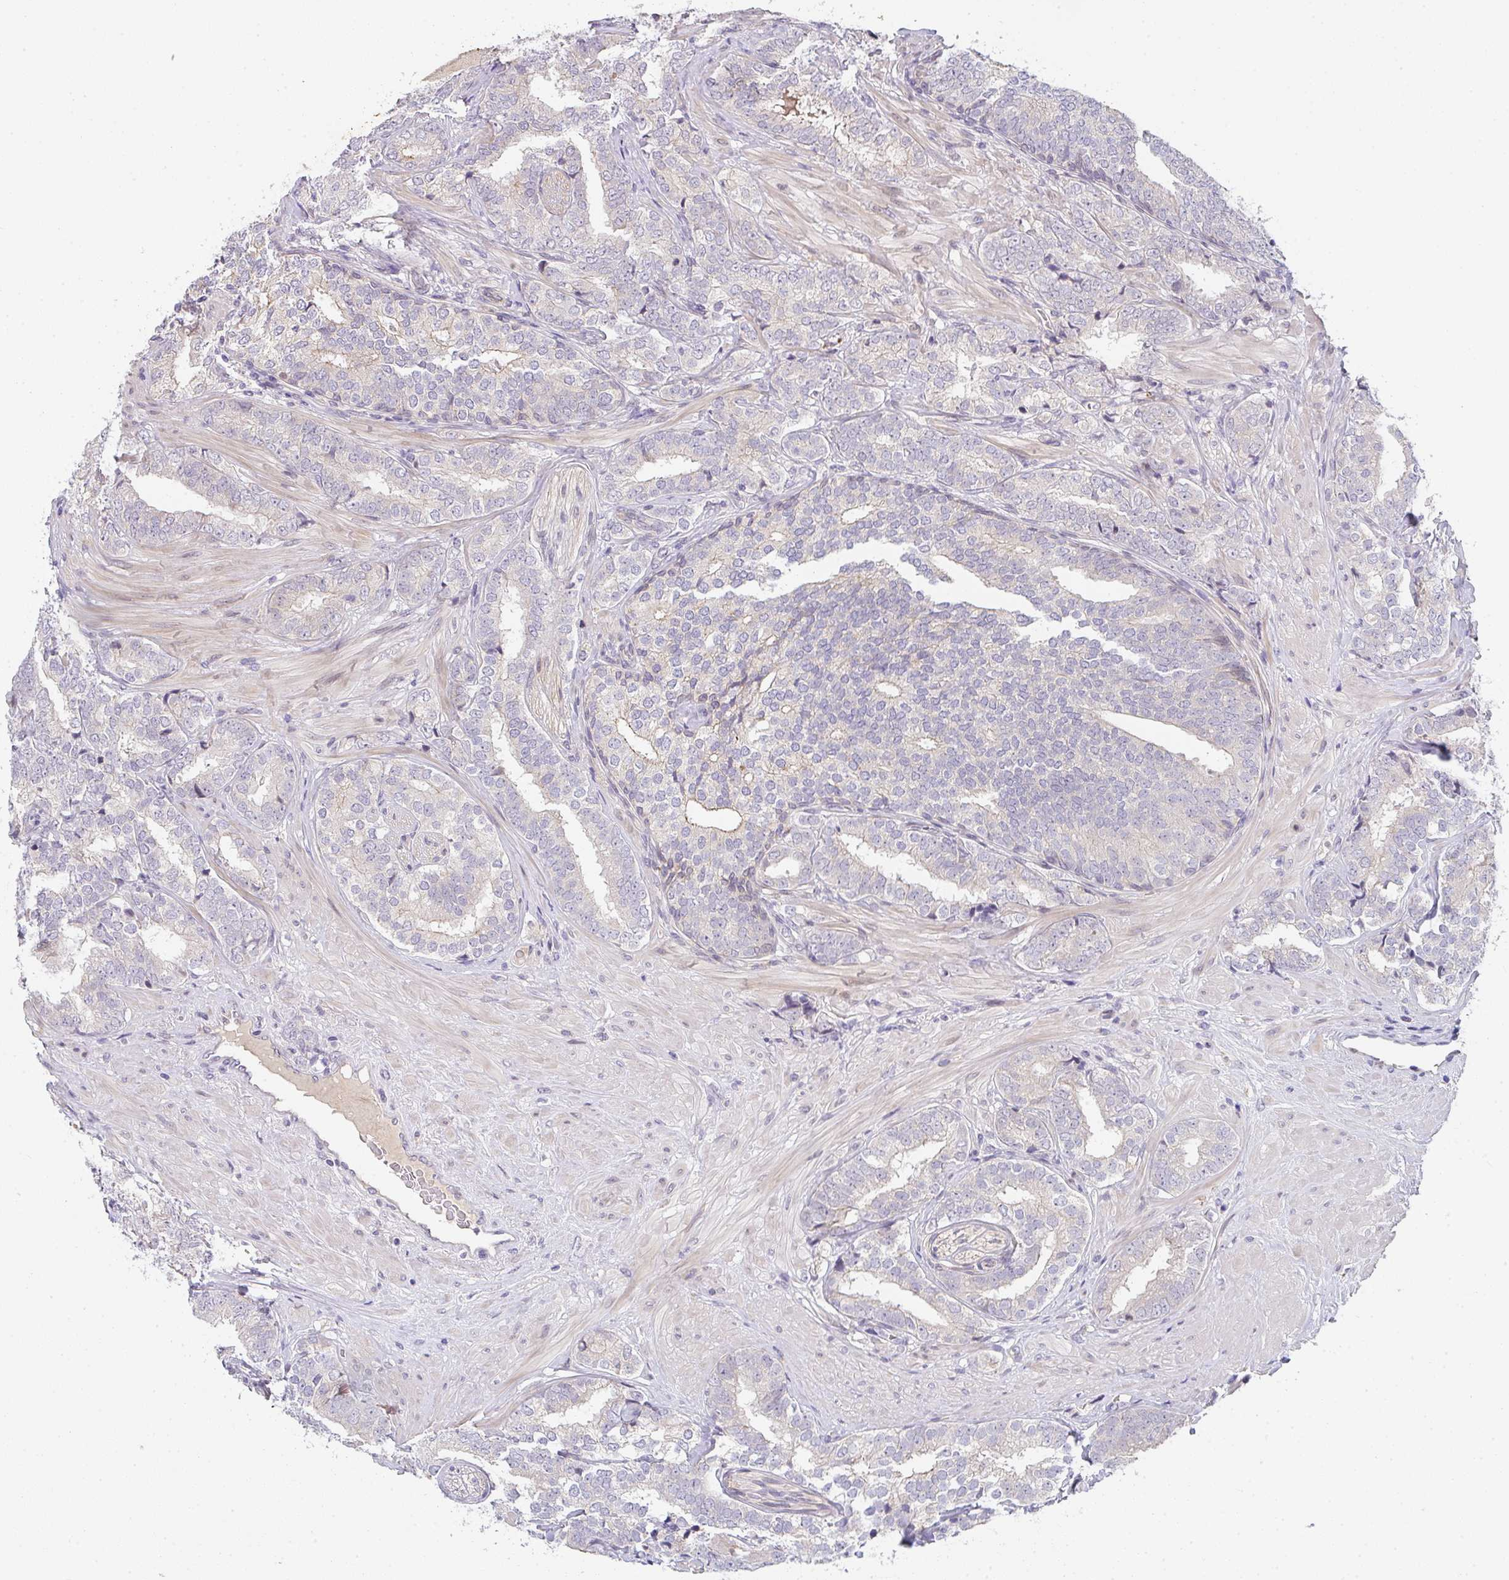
{"staining": {"intensity": "negative", "quantity": "none", "location": "none"}, "tissue": "prostate cancer", "cell_type": "Tumor cells", "image_type": "cancer", "snomed": [{"axis": "morphology", "description": "Adenocarcinoma, High grade"}, {"axis": "topography", "description": "Prostate"}], "caption": "The photomicrograph reveals no significant expression in tumor cells of prostate cancer.", "gene": "TNFRSF10A", "patient": {"sex": "male", "age": 72}}